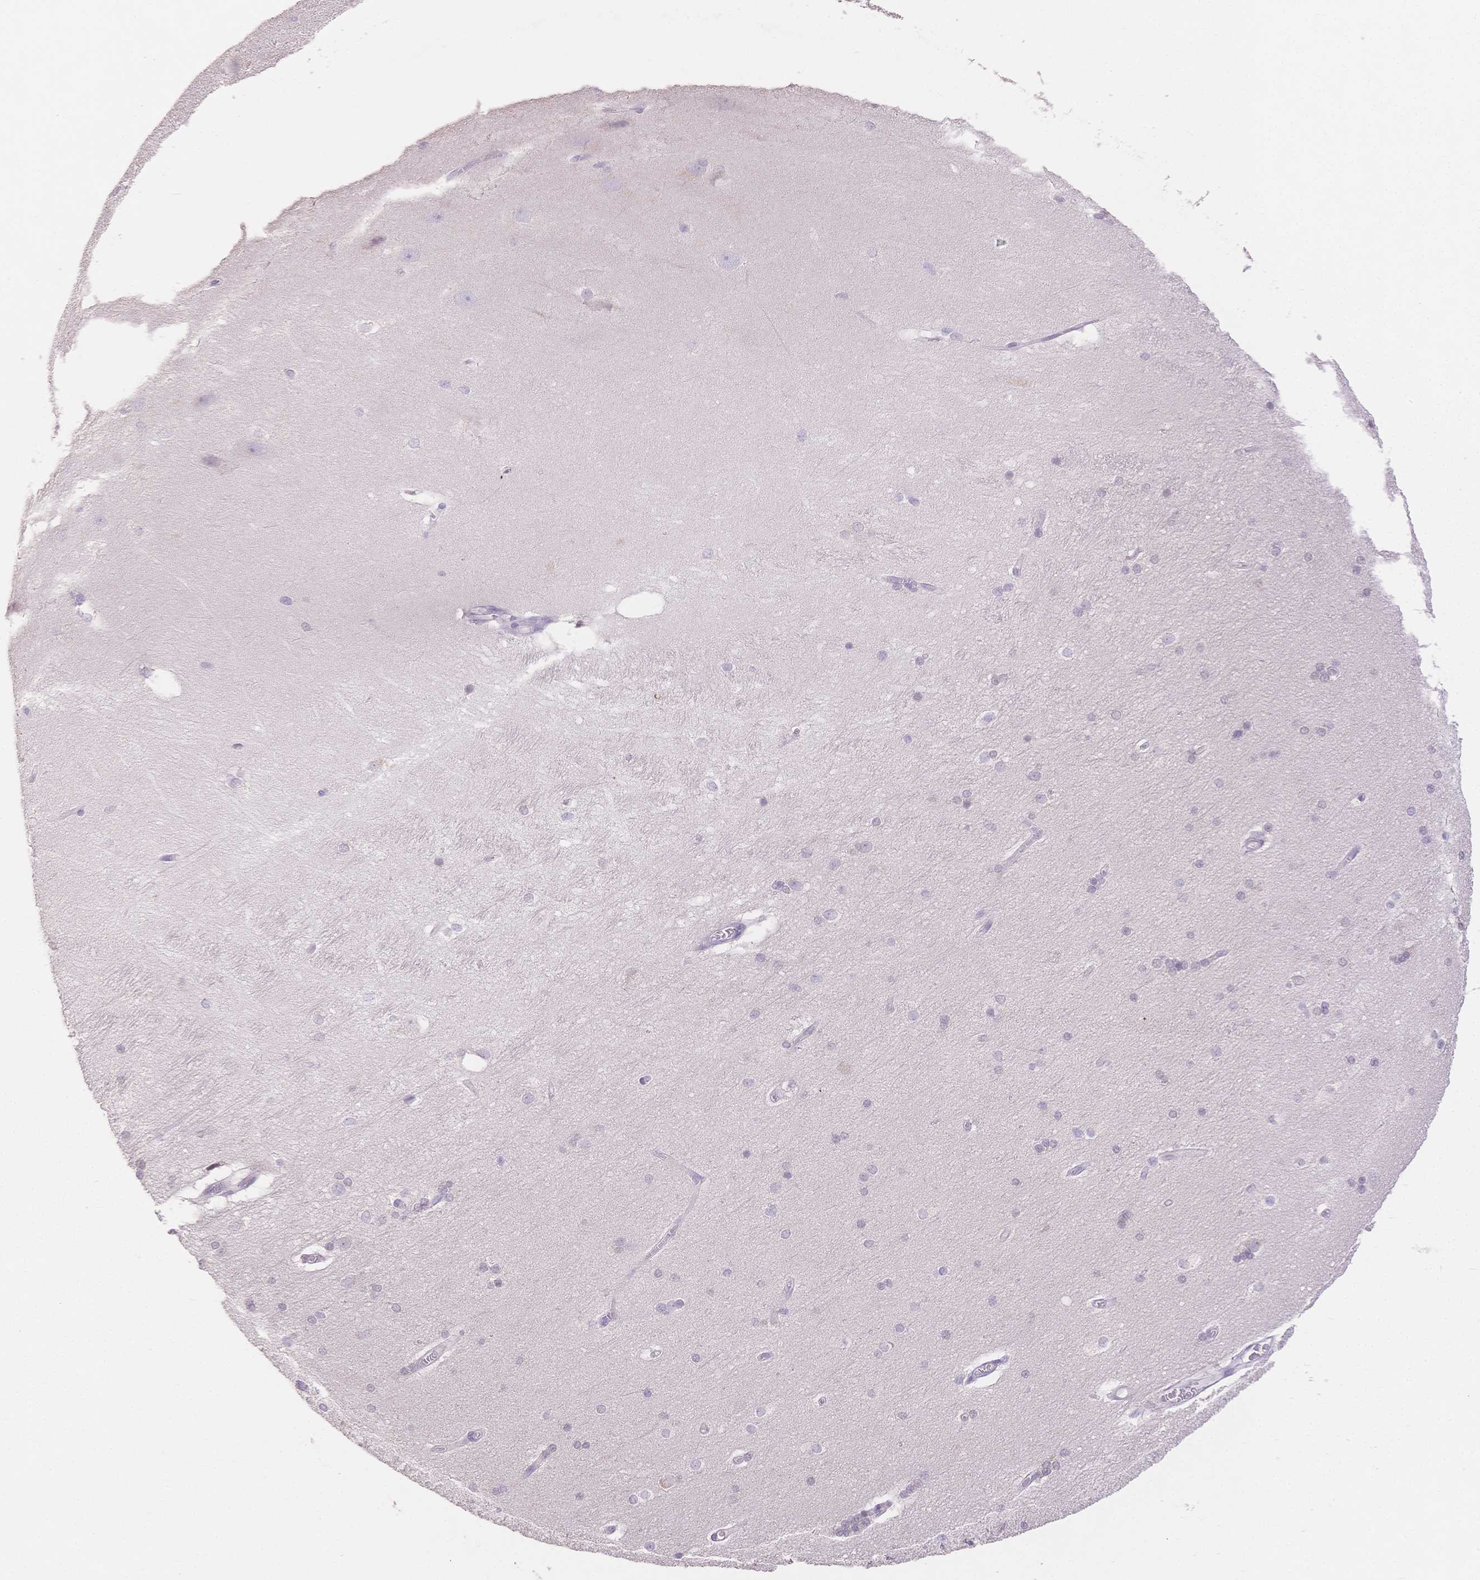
{"staining": {"intensity": "weak", "quantity": "<25%", "location": "cytoplasmic/membranous"}, "tissue": "hippocampus", "cell_type": "Glial cells", "image_type": "normal", "snomed": [{"axis": "morphology", "description": "Normal tissue, NOS"}, {"axis": "topography", "description": "Cerebral cortex"}, {"axis": "topography", "description": "Hippocampus"}], "caption": "Immunohistochemical staining of unremarkable hippocampus demonstrates no significant staining in glial cells. (Brightfield microscopy of DAB IHC at high magnification).", "gene": "SUV39H2", "patient": {"sex": "female", "age": 19}}